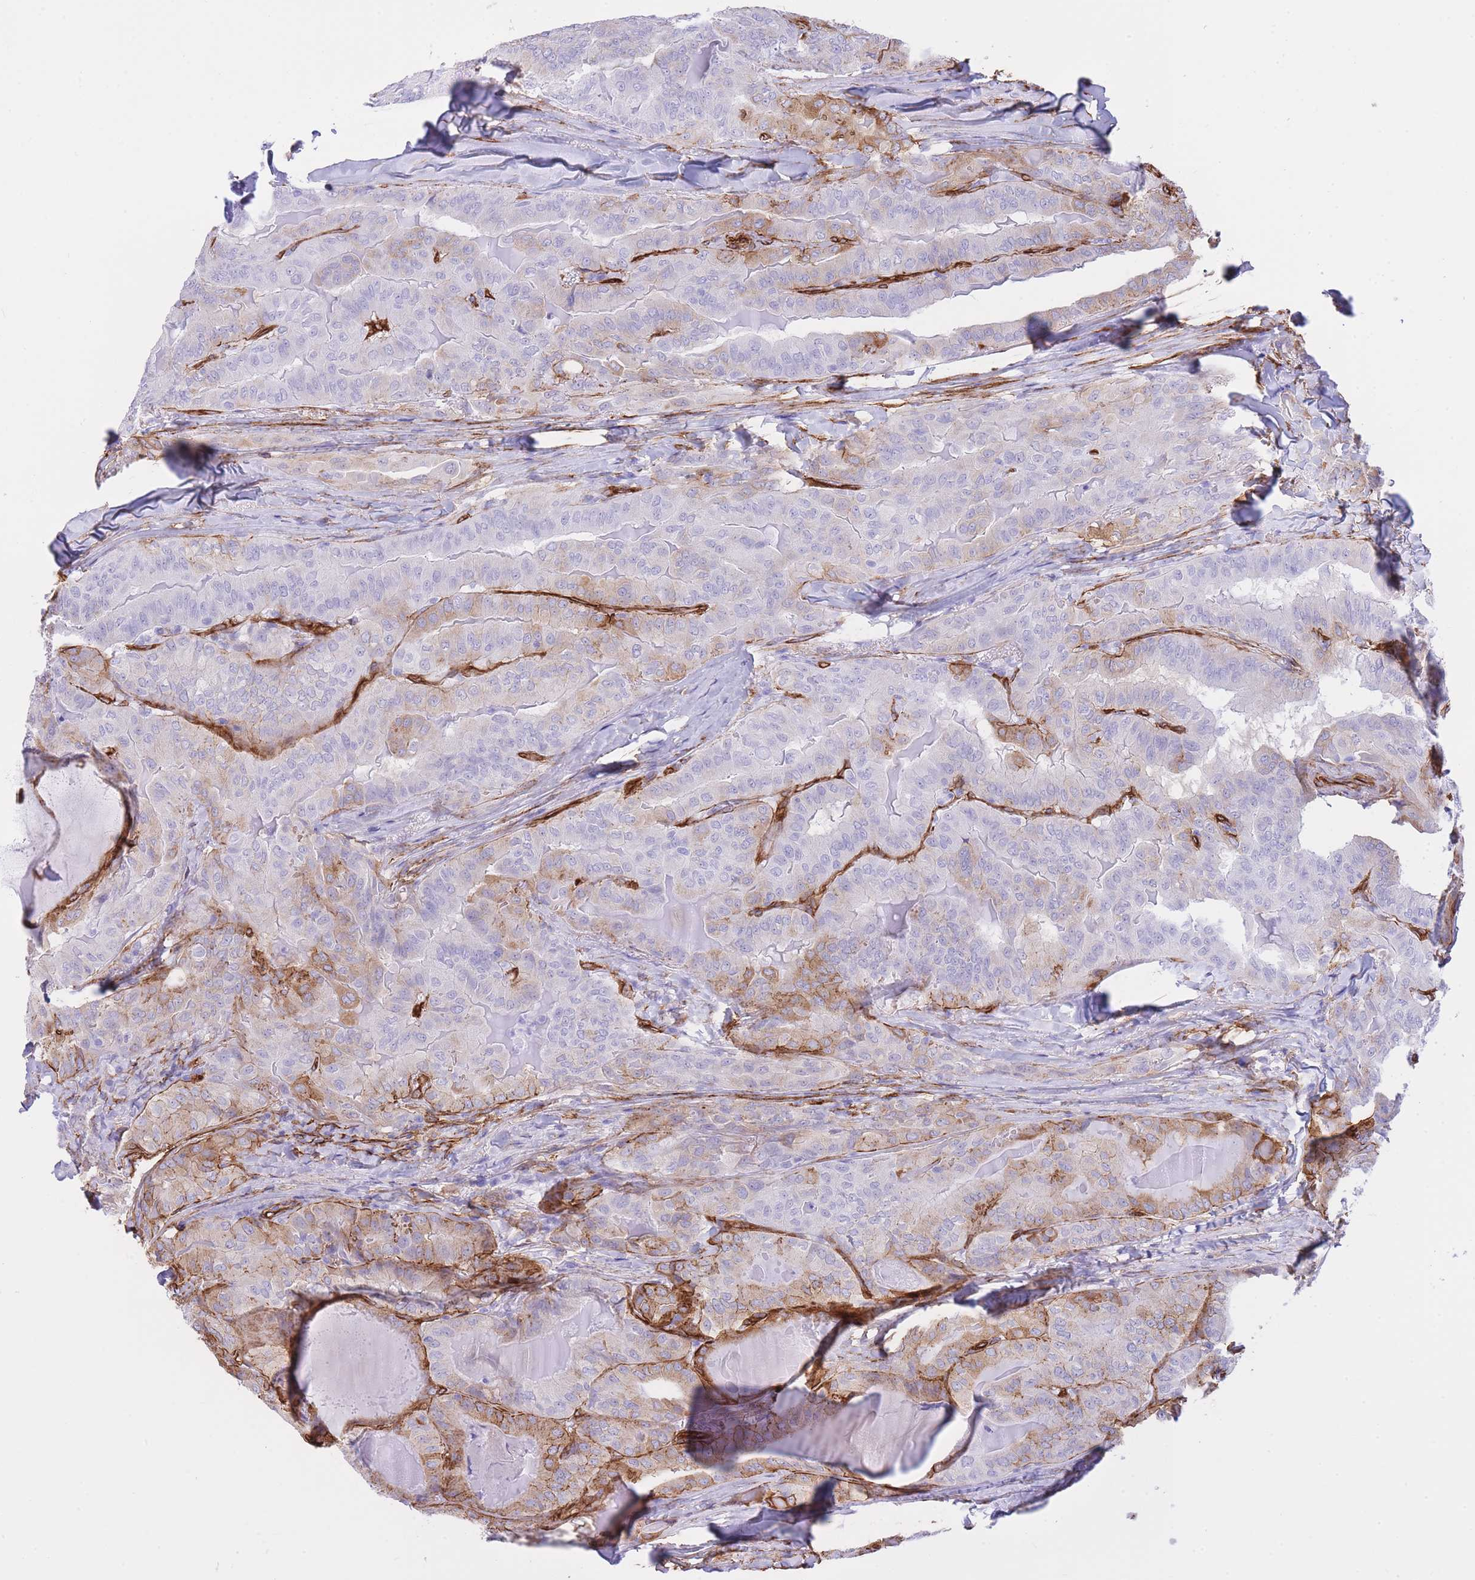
{"staining": {"intensity": "moderate", "quantity": "<25%", "location": "cytoplasmic/membranous"}, "tissue": "thyroid cancer", "cell_type": "Tumor cells", "image_type": "cancer", "snomed": [{"axis": "morphology", "description": "Papillary adenocarcinoma, NOS"}, {"axis": "topography", "description": "Thyroid gland"}], "caption": "DAB immunohistochemical staining of papillary adenocarcinoma (thyroid) demonstrates moderate cytoplasmic/membranous protein positivity in approximately <25% of tumor cells.", "gene": "CAVIN1", "patient": {"sex": "female", "age": 68}}